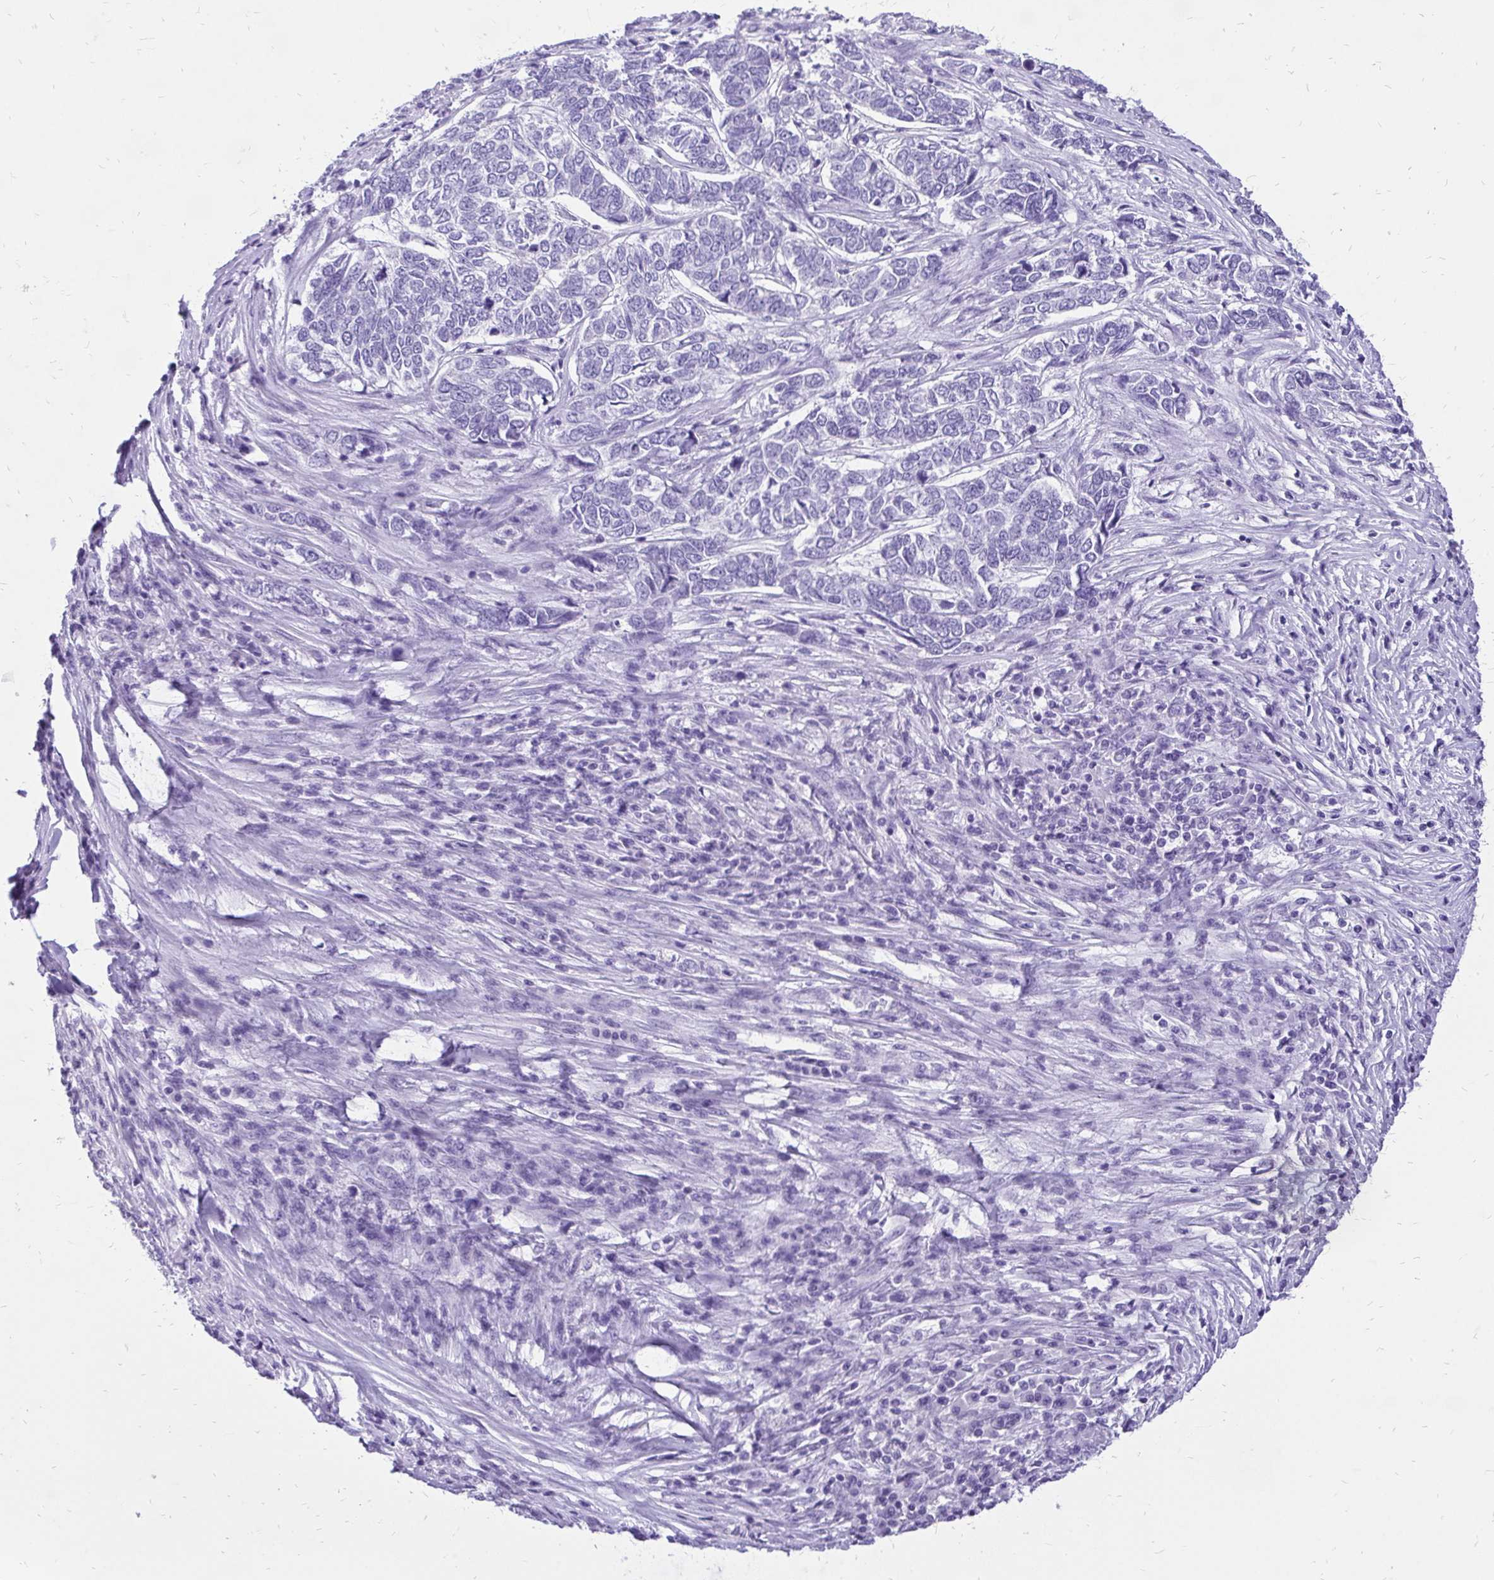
{"staining": {"intensity": "negative", "quantity": "none", "location": "none"}, "tissue": "skin cancer", "cell_type": "Tumor cells", "image_type": "cancer", "snomed": [{"axis": "morphology", "description": "Basal cell carcinoma"}, {"axis": "topography", "description": "Skin"}], "caption": "Immunohistochemistry of basal cell carcinoma (skin) shows no expression in tumor cells.", "gene": "SLC32A1", "patient": {"sex": "female", "age": 65}}